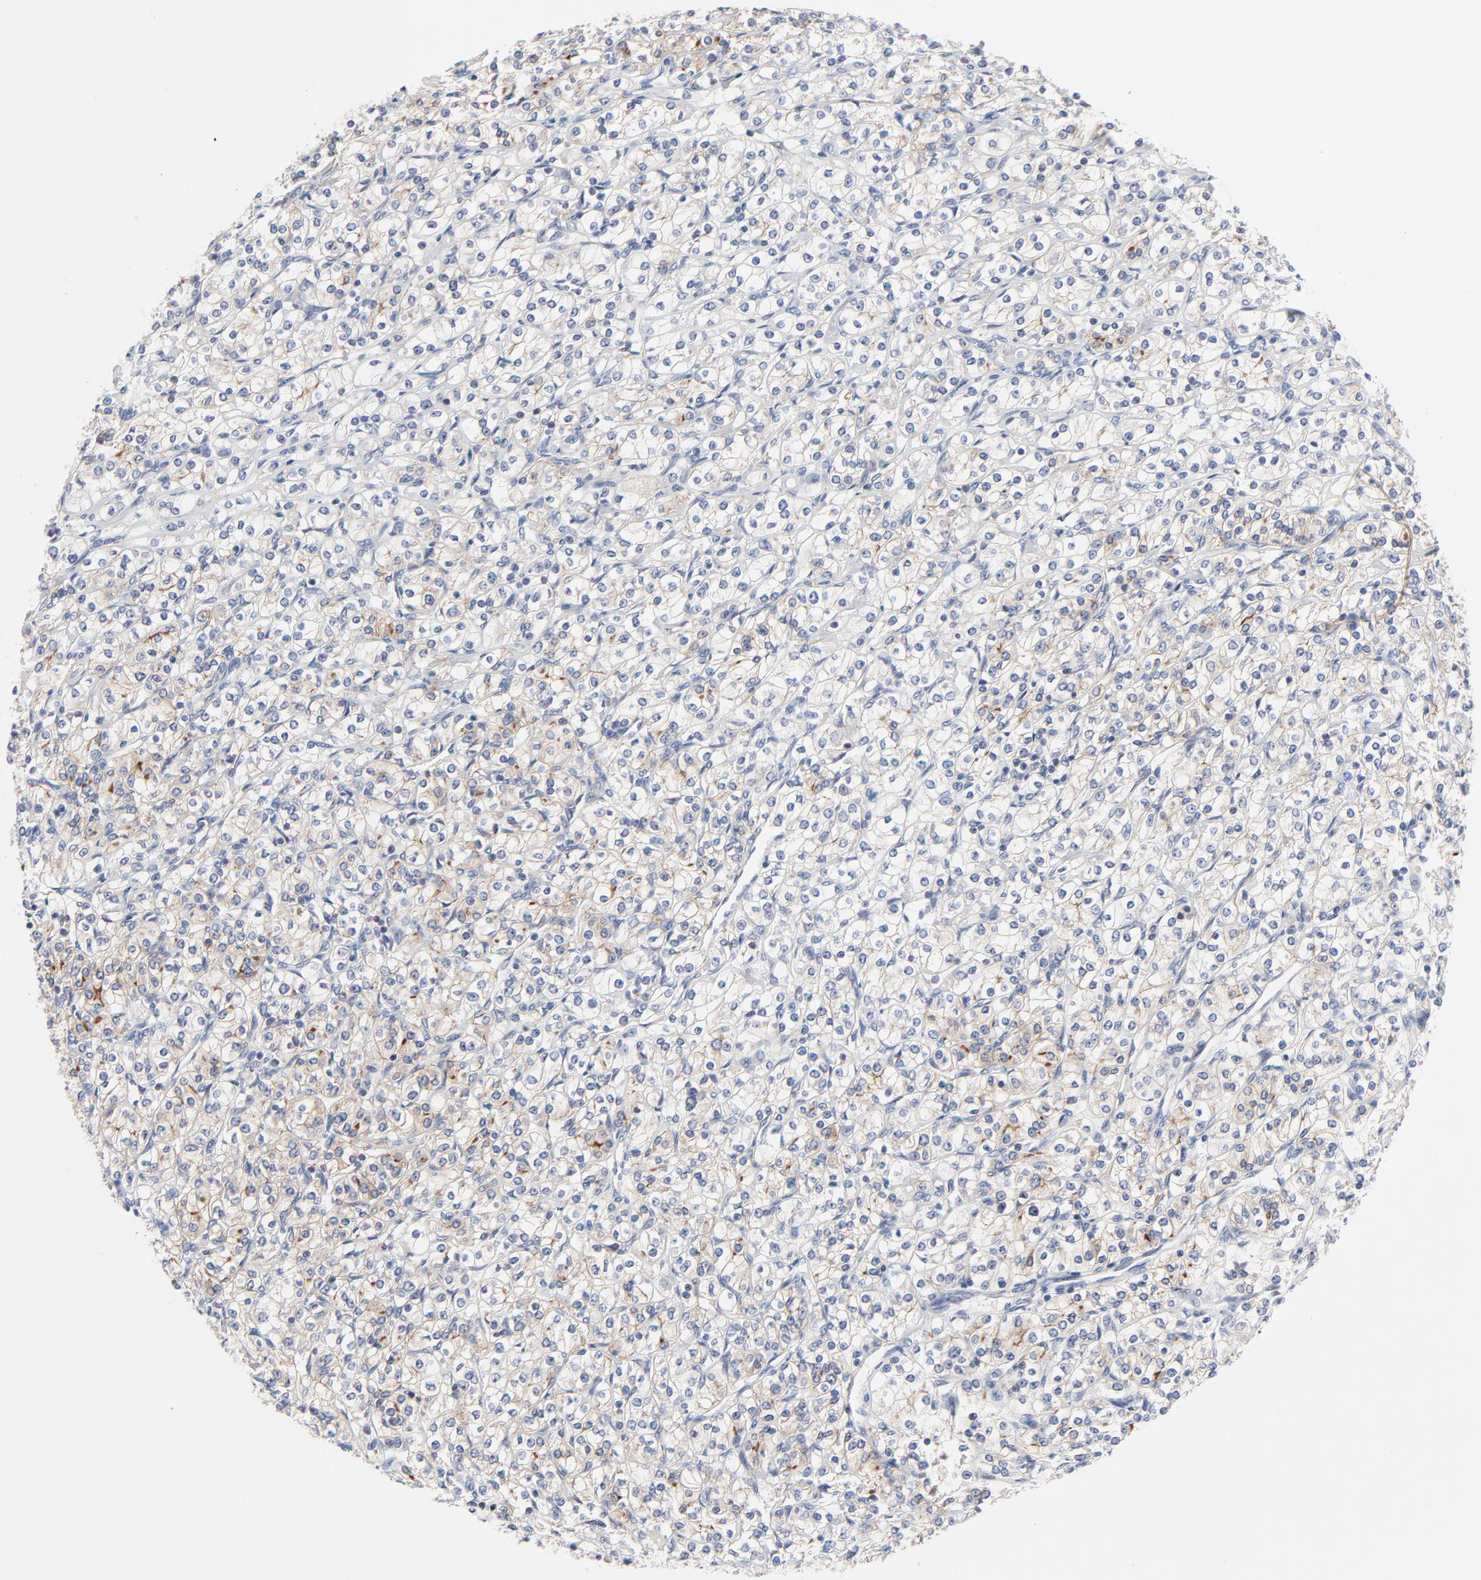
{"staining": {"intensity": "weak", "quantity": "25%-75%", "location": "cytoplasmic/membranous"}, "tissue": "renal cancer", "cell_type": "Tumor cells", "image_type": "cancer", "snomed": [{"axis": "morphology", "description": "Adenocarcinoma, NOS"}, {"axis": "topography", "description": "Kidney"}], "caption": "High-magnification brightfield microscopy of adenocarcinoma (renal) stained with DAB (brown) and counterstained with hematoxylin (blue). tumor cells exhibit weak cytoplasmic/membranous staining is present in approximately25%-75% of cells. The staining is performed using DAB brown chromogen to label protein expression. The nuclei are counter-stained blue using hematoxylin.", "gene": "CD2AP", "patient": {"sex": "male", "age": 77}}